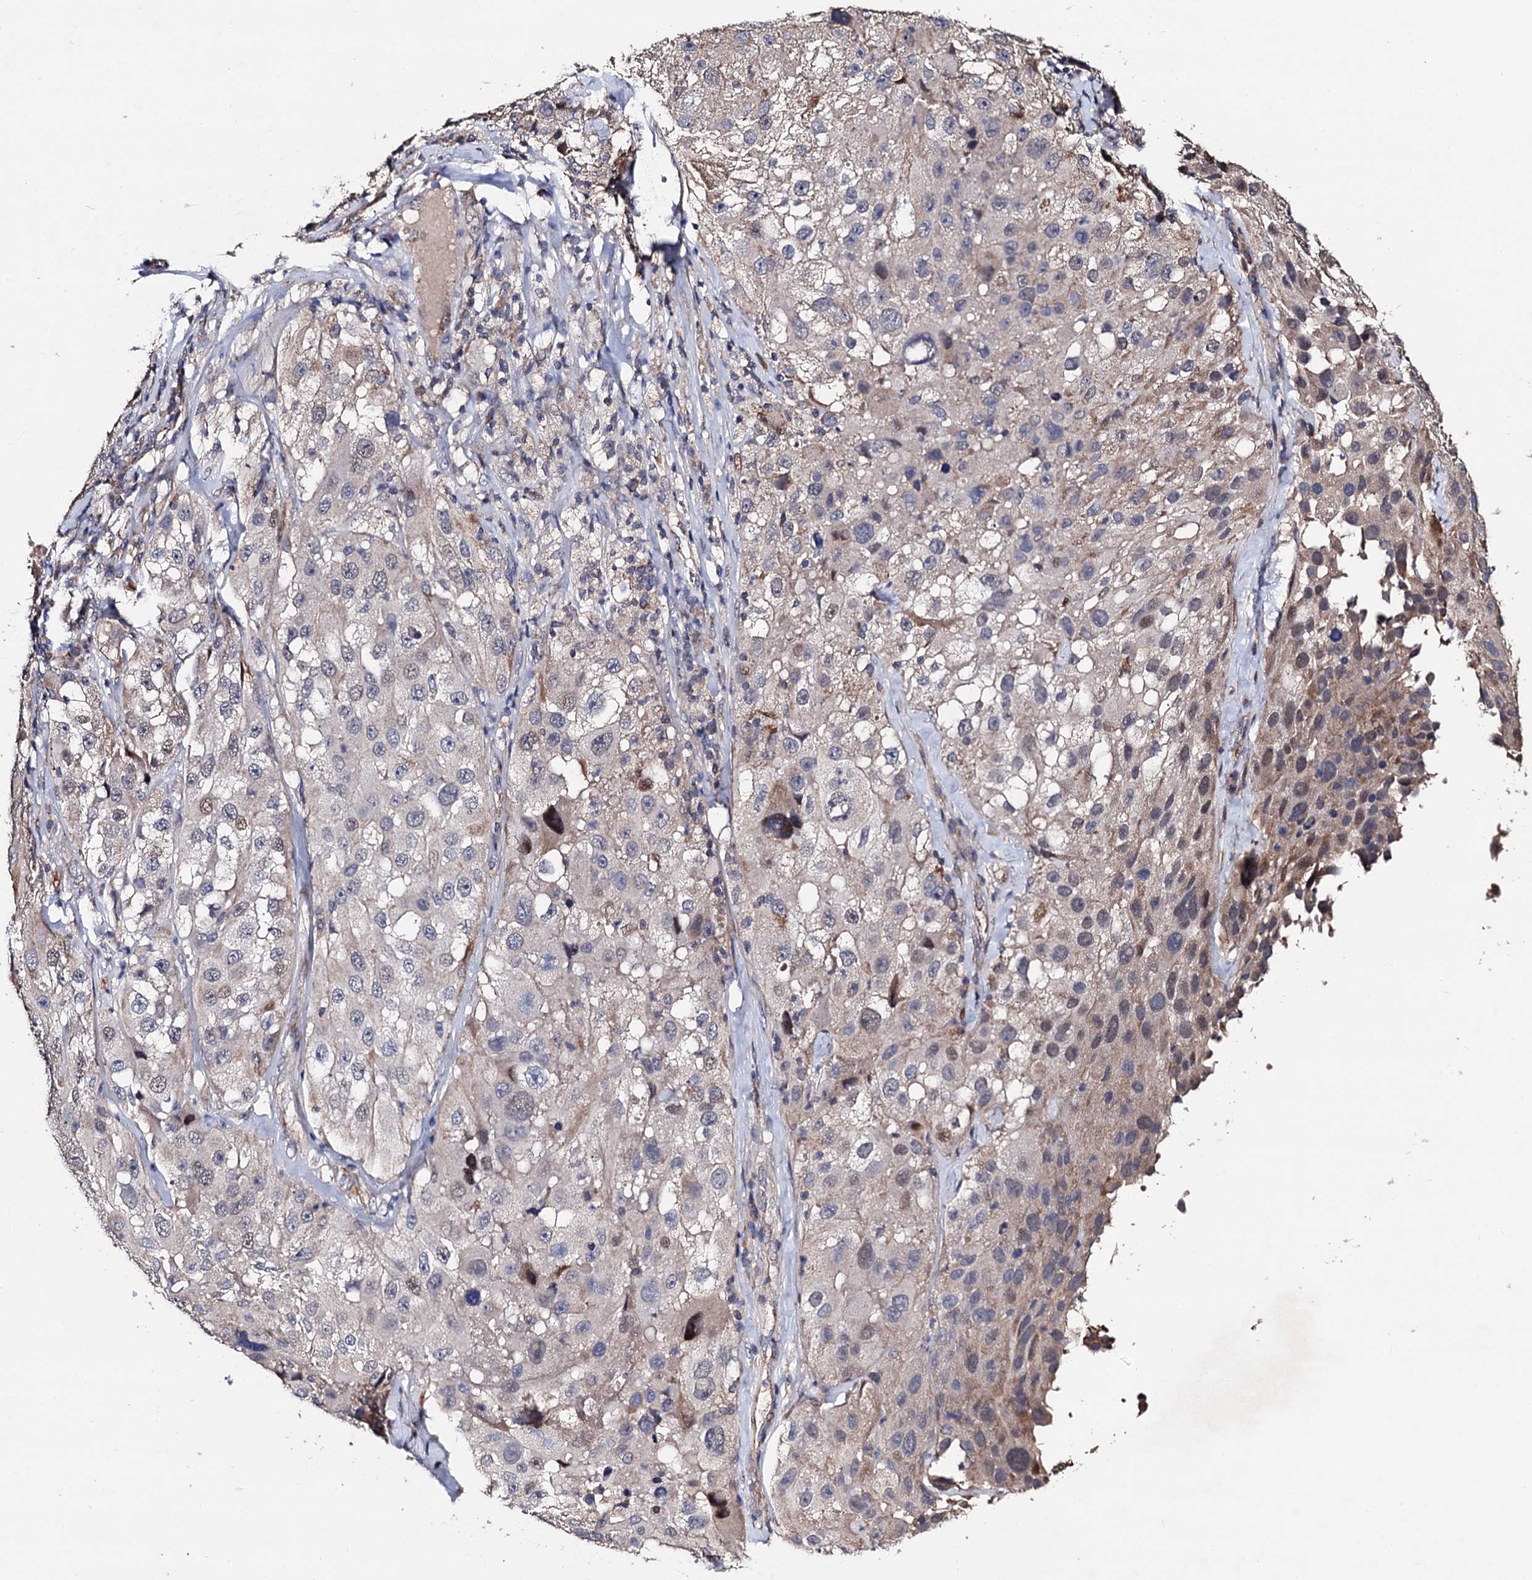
{"staining": {"intensity": "weak", "quantity": "<25%", "location": "cytoplasmic/membranous,nuclear"}, "tissue": "melanoma", "cell_type": "Tumor cells", "image_type": "cancer", "snomed": [{"axis": "morphology", "description": "Malignant melanoma, Metastatic site"}, {"axis": "topography", "description": "Lymph node"}], "caption": "Histopathology image shows no significant protein positivity in tumor cells of malignant melanoma (metastatic site).", "gene": "PPTC7", "patient": {"sex": "male", "age": 62}}